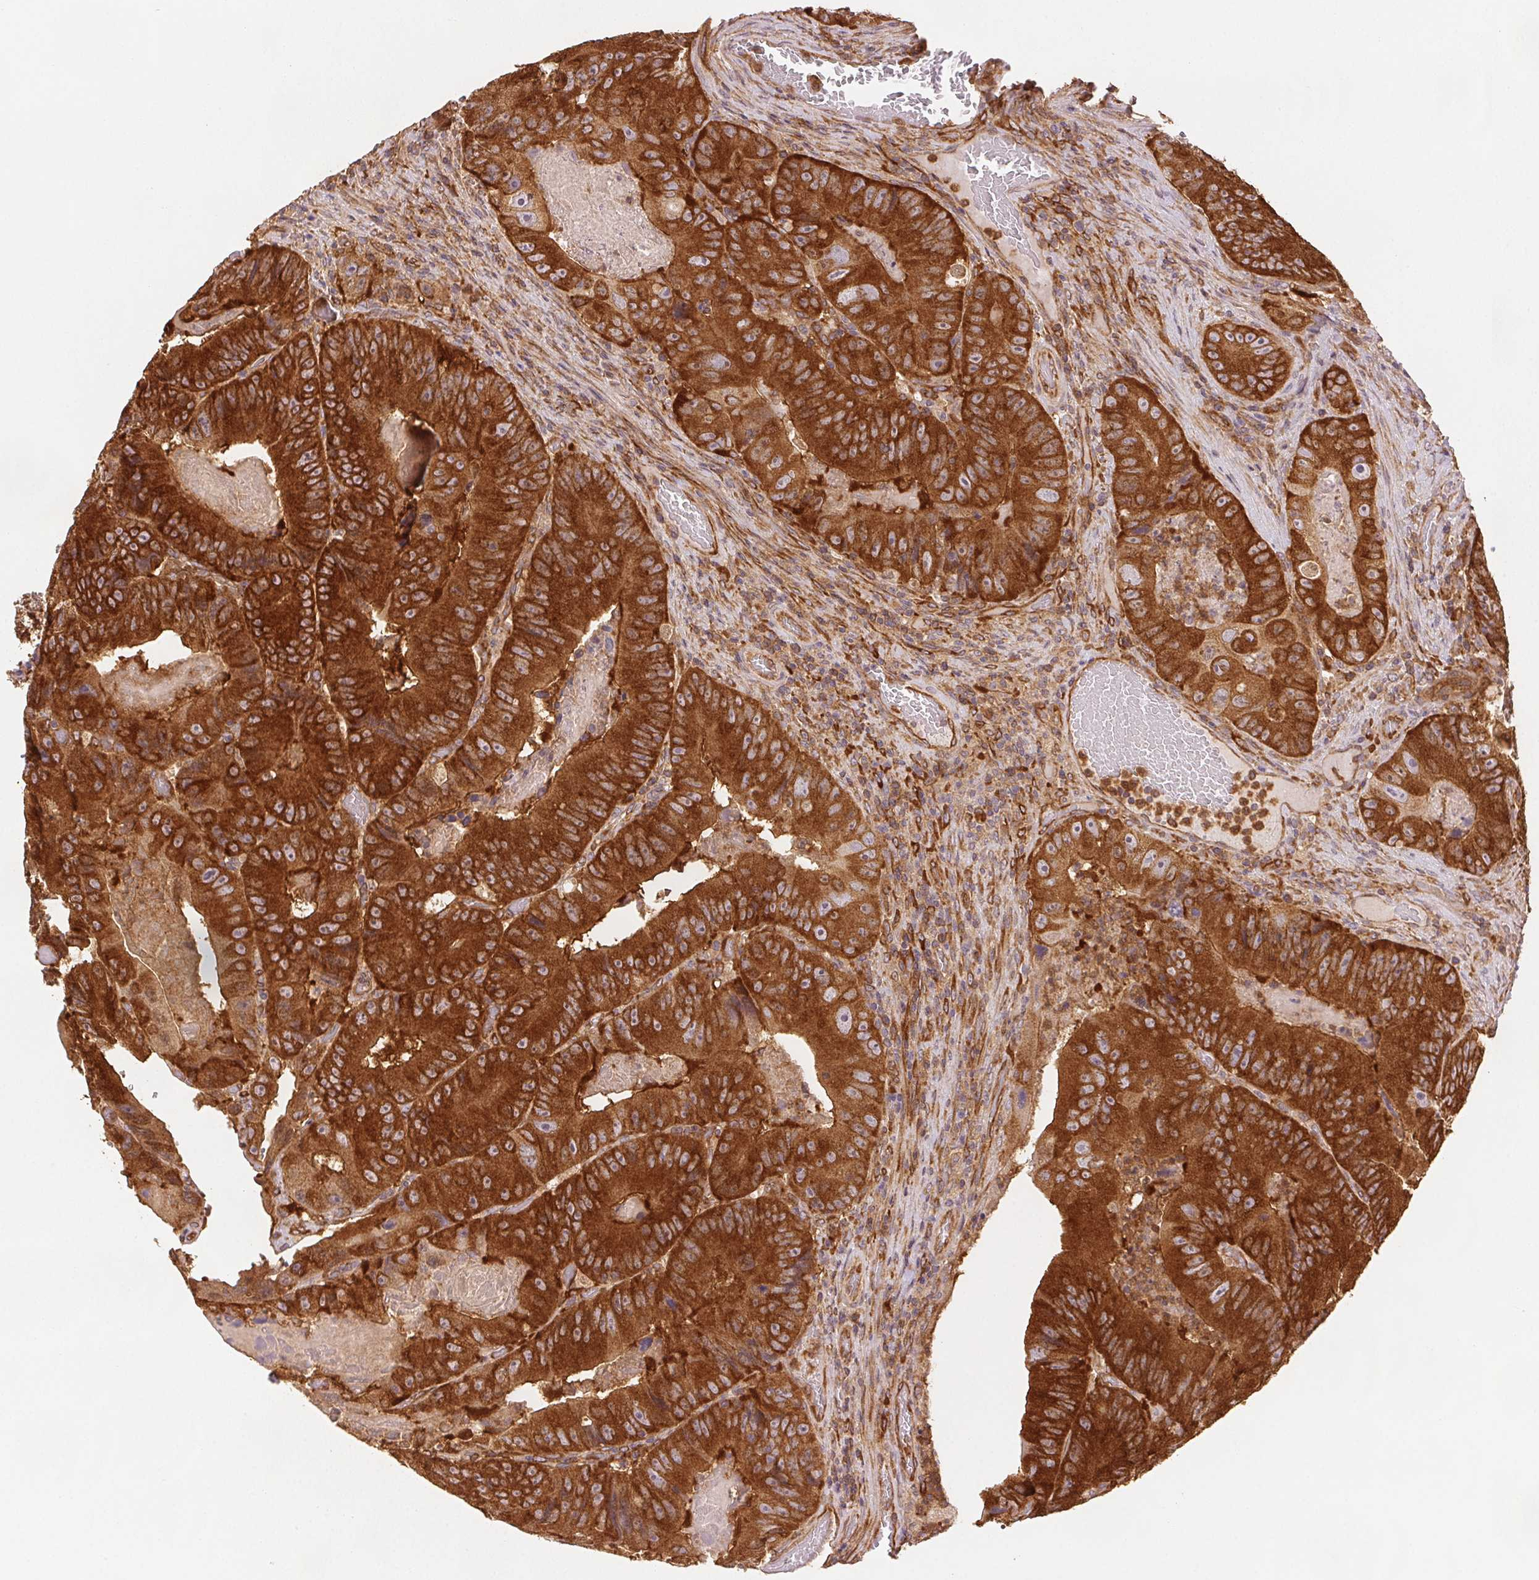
{"staining": {"intensity": "strong", "quantity": ">75%", "location": "cytoplasmic/membranous"}, "tissue": "colorectal cancer", "cell_type": "Tumor cells", "image_type": "cancer", "snomed": [{"axis": "morphology", "description": "Adenocarcinoma, NOS"}, {"axis": "topography", "description": "Colon"}], "caption": "Protein analysis of adenocarcinoma (colorectal) tissue displays strong cytoplasmic/membranous expression in about >75% of tumor cells.", "gene": "DIAPH2", "patient": {"sex": "female", "age": 86}}